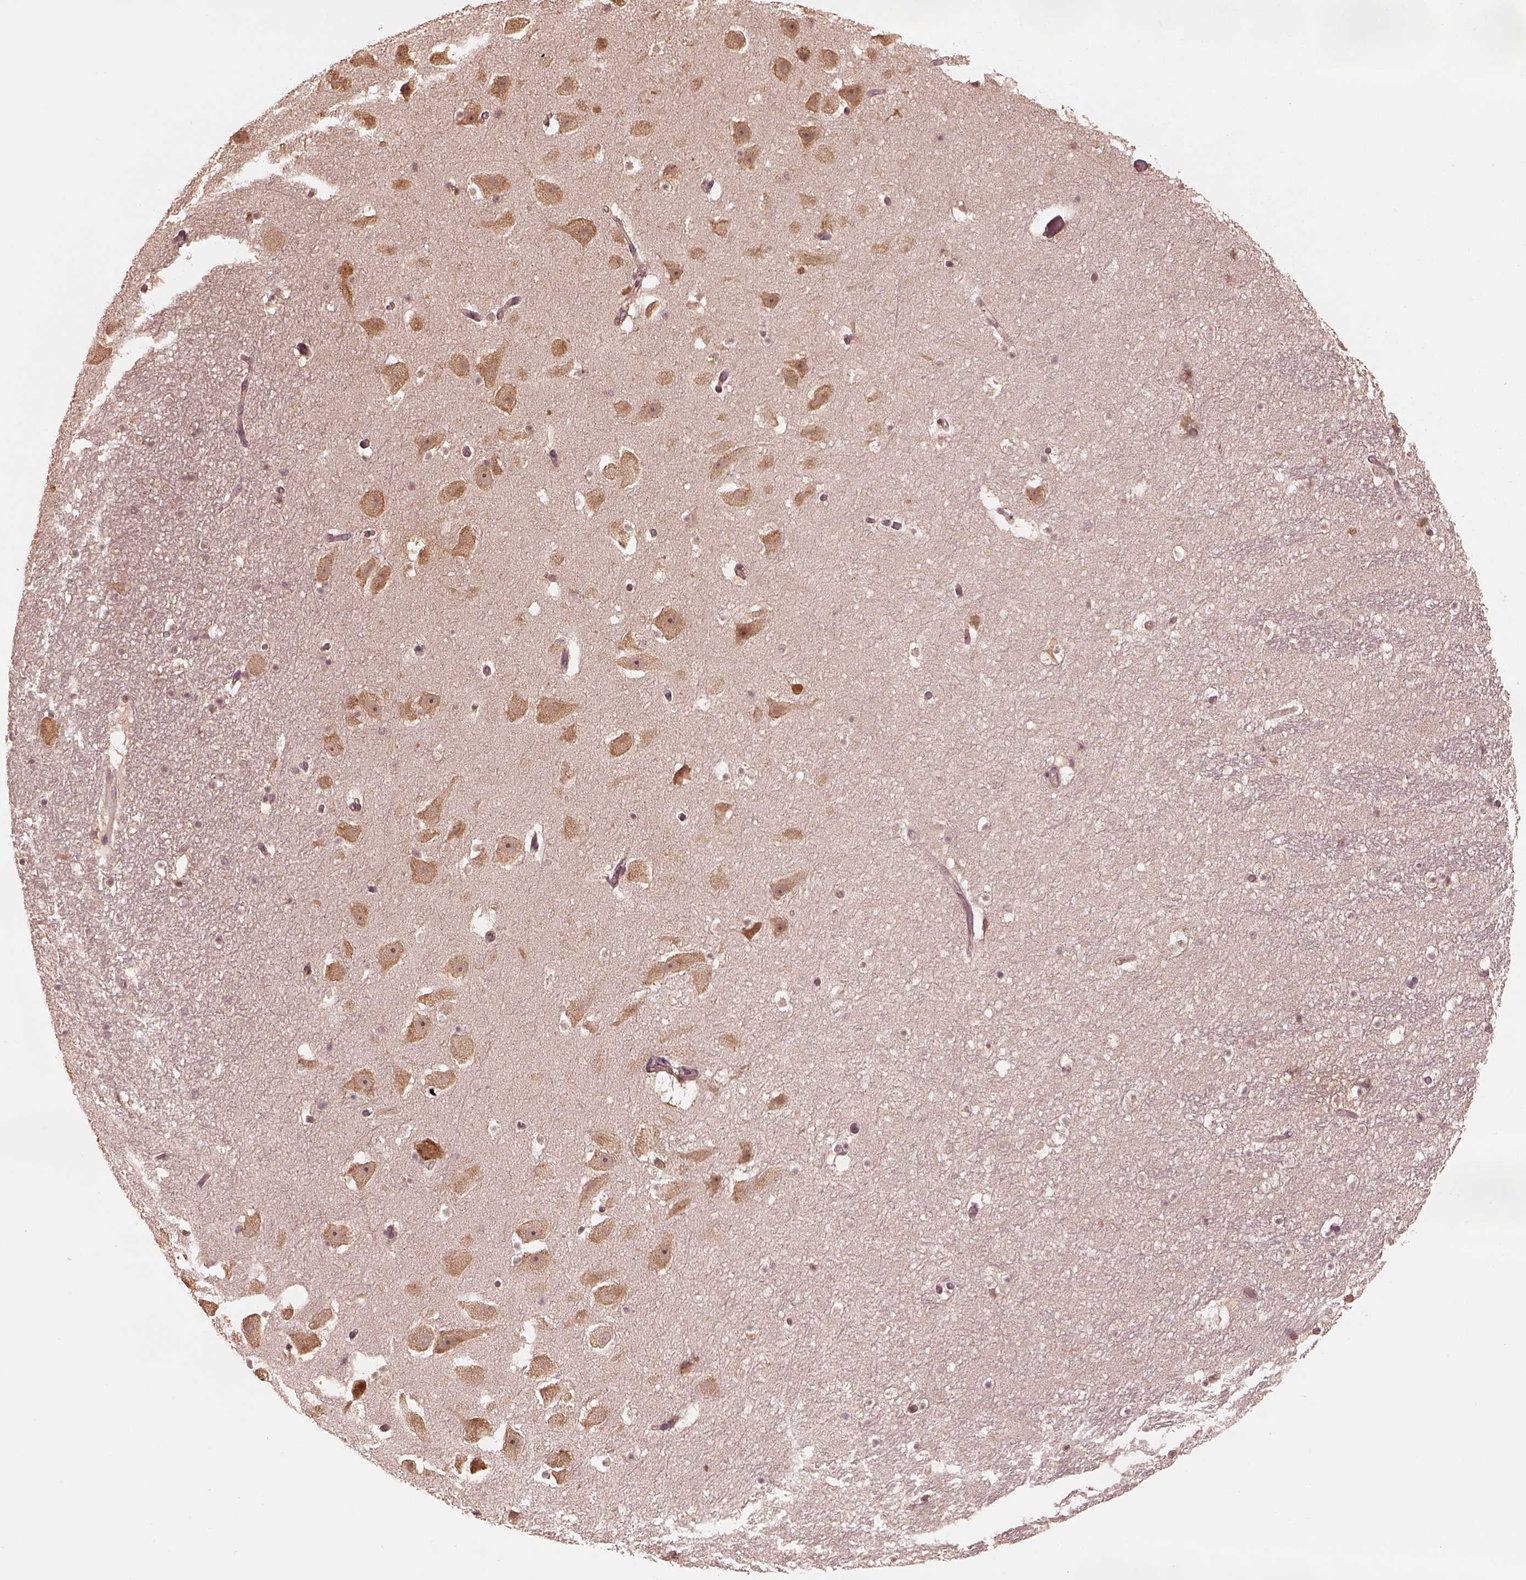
{"staining": {"intensity": "weak", "quantity": "25%-75%", "location": "cytoplasmic/membranous"}, "tissue": "hippocampus", "cell_type": "Glial cells", "image_type": "normal", "snomed": [{"axis": "morphology", "description": "Normal tissue, NOS"}, {"axis": "topography", "description": "Hippocampus"}], "caption": "The micrograph demonstrates immunohistochemical staining of normal hippocampus. There is weak cytoplasmic/membranous positivity is seen in approximately 25%-75% of glial cells. (Brightfield microscopy of DAB IHC at high magnification).", "gene": "RPS5", "patient": {"sex": "male", "age": 26}}